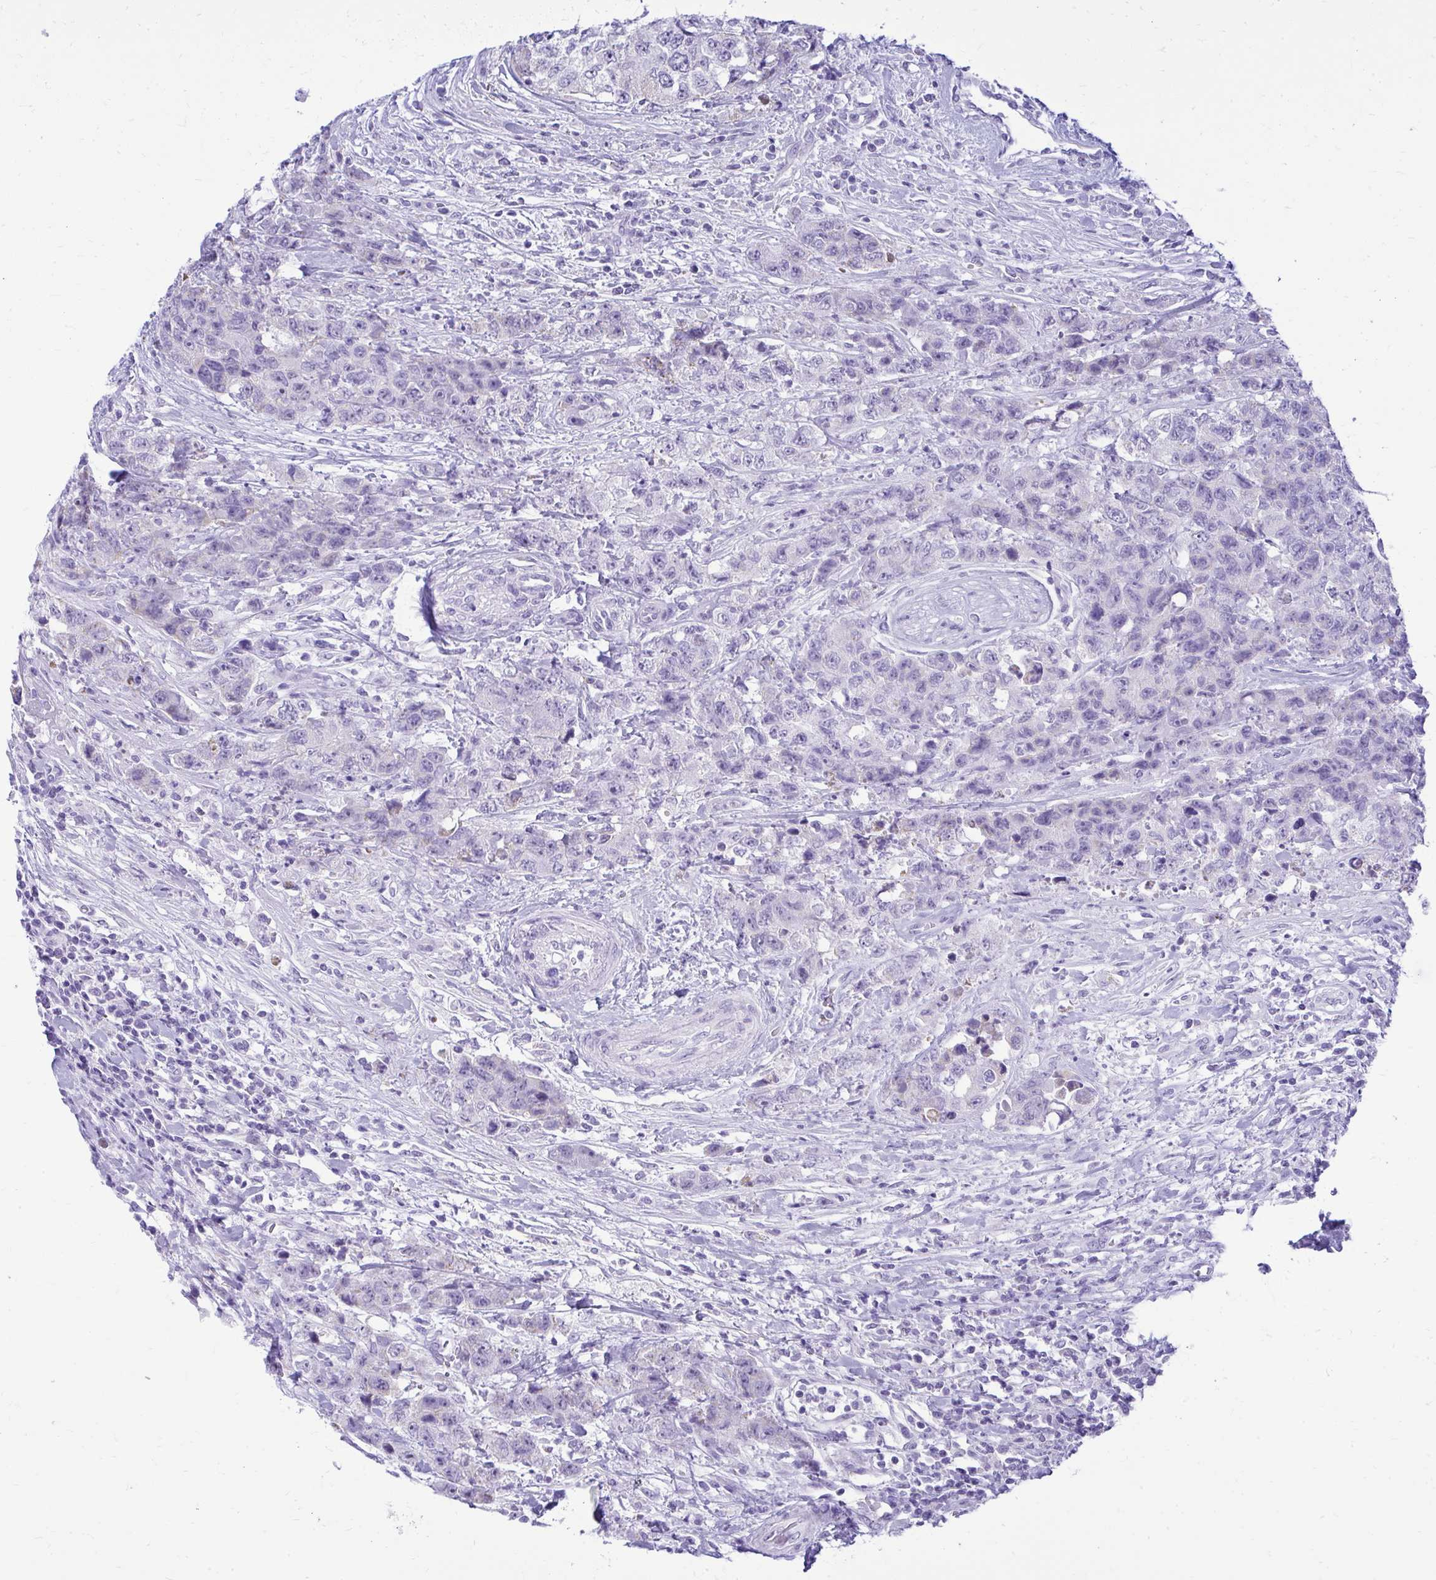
{"staining": {"intensity": "negative", "quantity": "none", "location": "none"}, "tissue": "urothelial cancer", "cell_type": "Tumor cells", "image_type": "cancer", "snomed": [{"axis": "morphology", "description": "Urothelial carcinoma, High grade"}, {"axis": "topography", "description": "Urinary bladder"}], "caption": "IHC histopathology image of neoplastic tissue: urothelial cancer stained with DAB (3,3'-diaminobenzidine) reveals no significant protein staining in tumor cells. (DAB (3,3'-diaminobenzidine) IHC, high magnification).", "gene": "RALYL", "patient": {"sex": "female", "age": 78}}